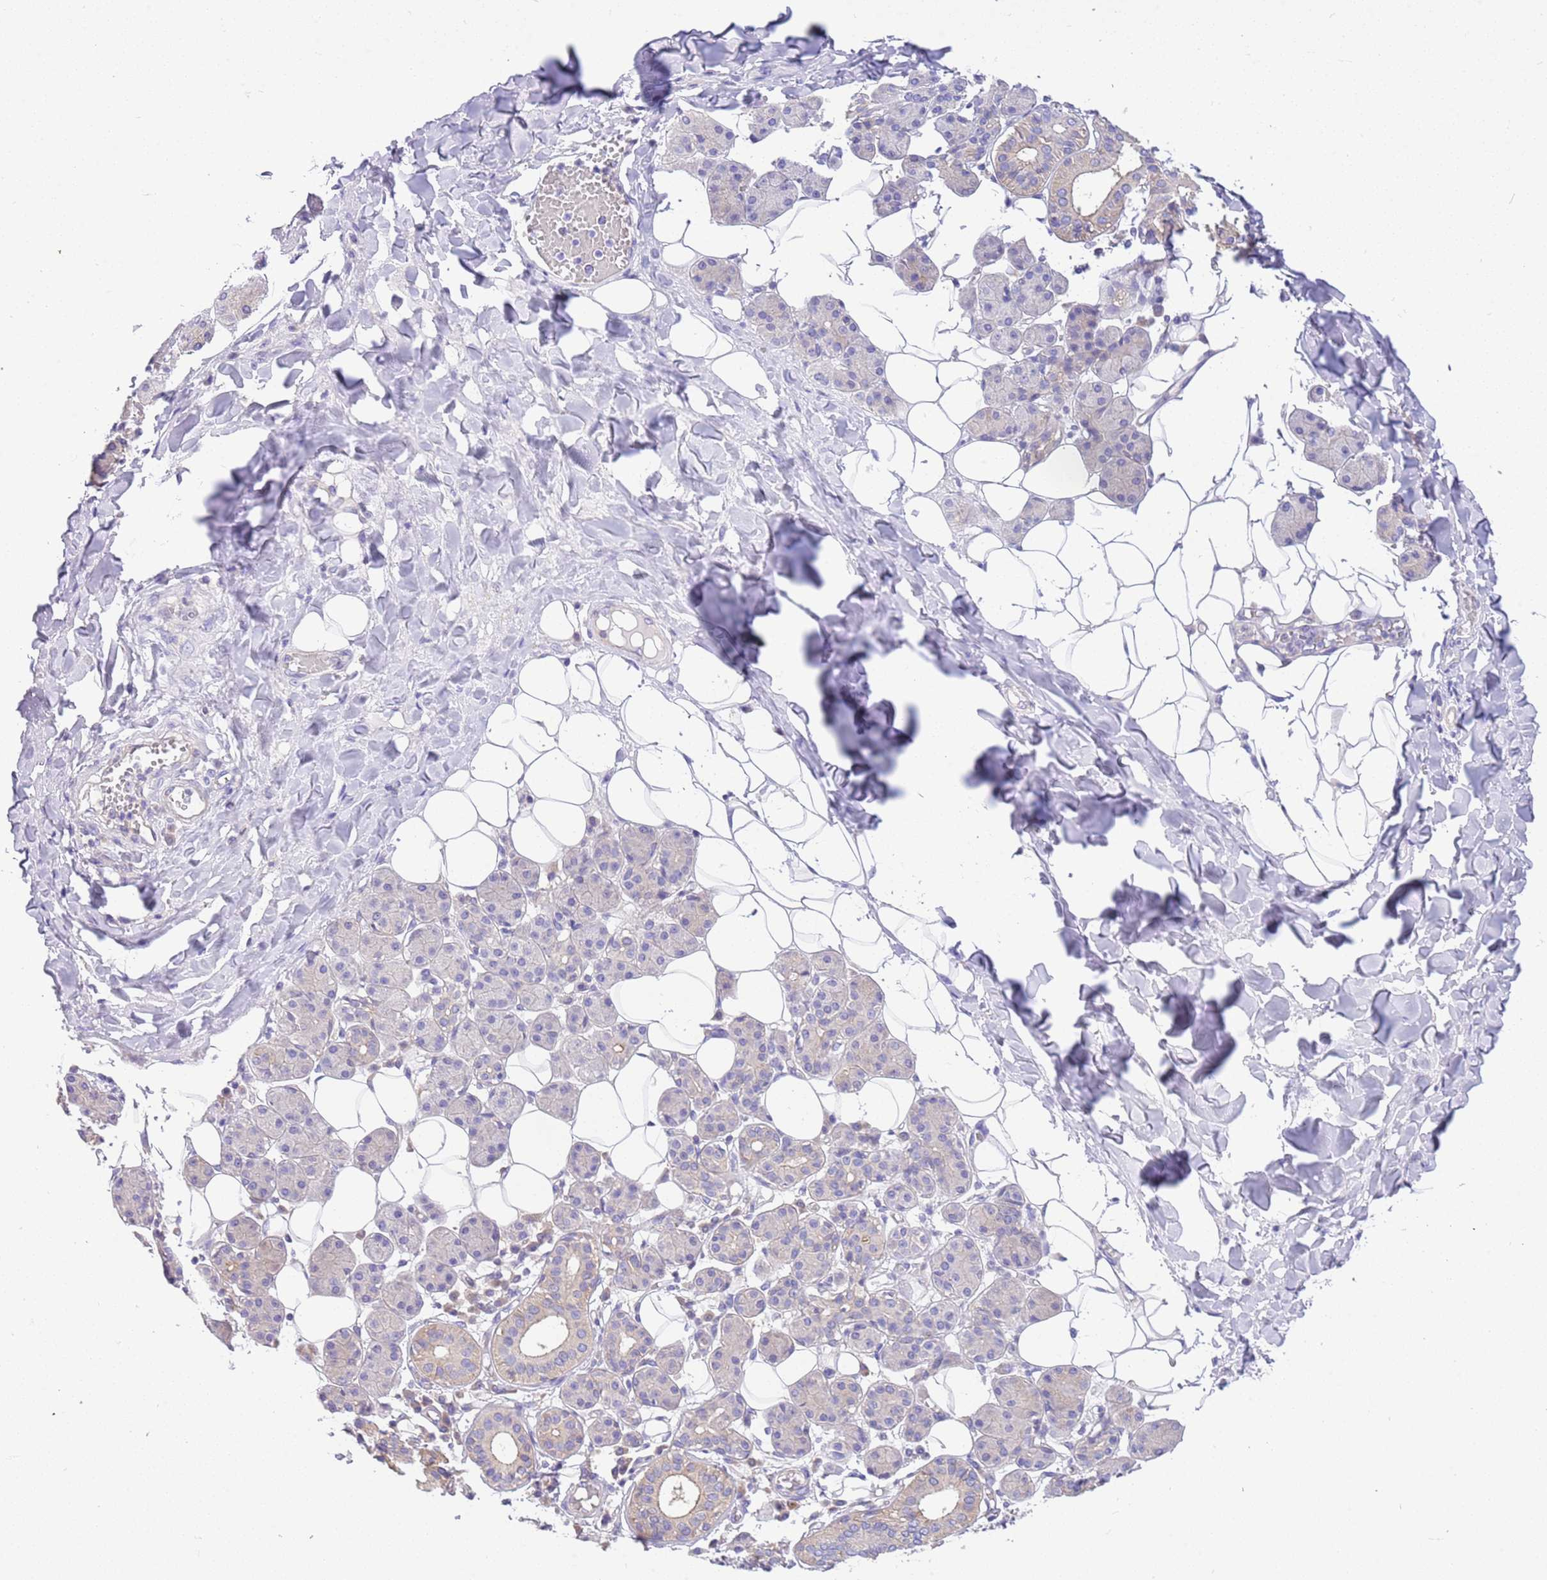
{"staining": {"intensity": "moderate", "quantity": "<25%", "location": "cytoplasmic/membranous"}, "tissue": "salivary gland", "cell_type": "Glandular cells", "image_type": "normal", "snomed": [{"axis": "morphology", "description": "Normal tissue, NOS"}, {"axis": "topography", "description": "Salivary gland"}], "caption": "This is a photomicrograph of immunohistochemistry (IHC) staining of normal salivary gland, which shows moderate expression in the cytoplasmic/membranous of glandular cells.", "gene": "STIP1", "patient": {"sex": "female", "age": 33}}